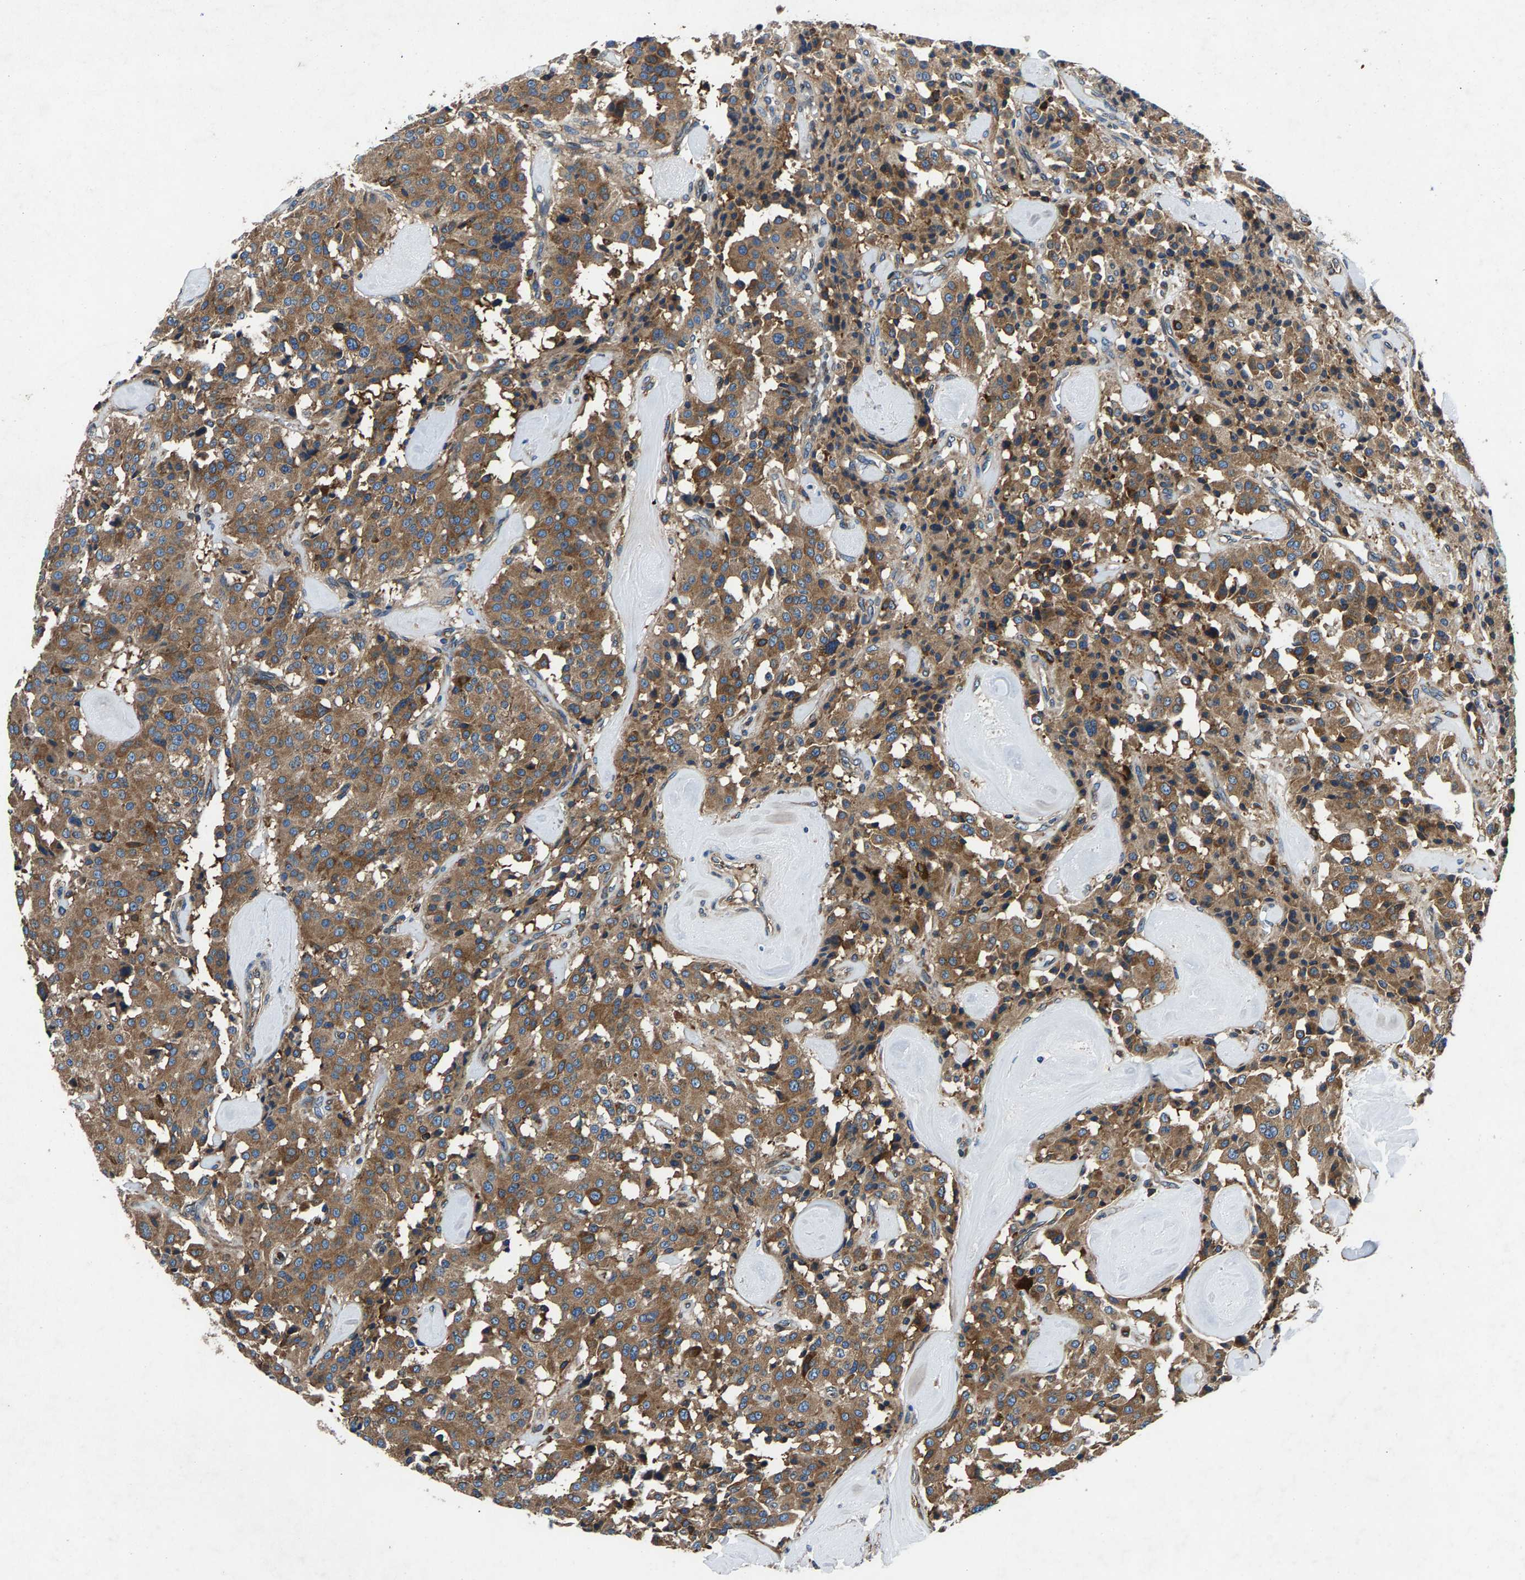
{"staining": {"intensity": "moderate", "quantity": ">75%", "location": "cytoplasmic/membranous"}, "tissue": "carcinoid", "cell_type": "Tumor cells", "image_type": "cancer", "snomed": [{"axis": "morphology", "description": "Carcinoid, malignant, NOS"}, {"axis": "topography", "description": "Lung"}], "caption": "Immunohistochemistry (IHC) histopathology image of neoplastic tissue: human carcinoid stained using immunohistochemistry (IHC) reveals medium levels of moderate protein expression localized specifically in the cytoplasmic/membranous of tumor cells, appearing as a cytoplasmic/membranous brown color.", "gene": "LPCAT1", "patient": {"sex": "male", "age": 30}}